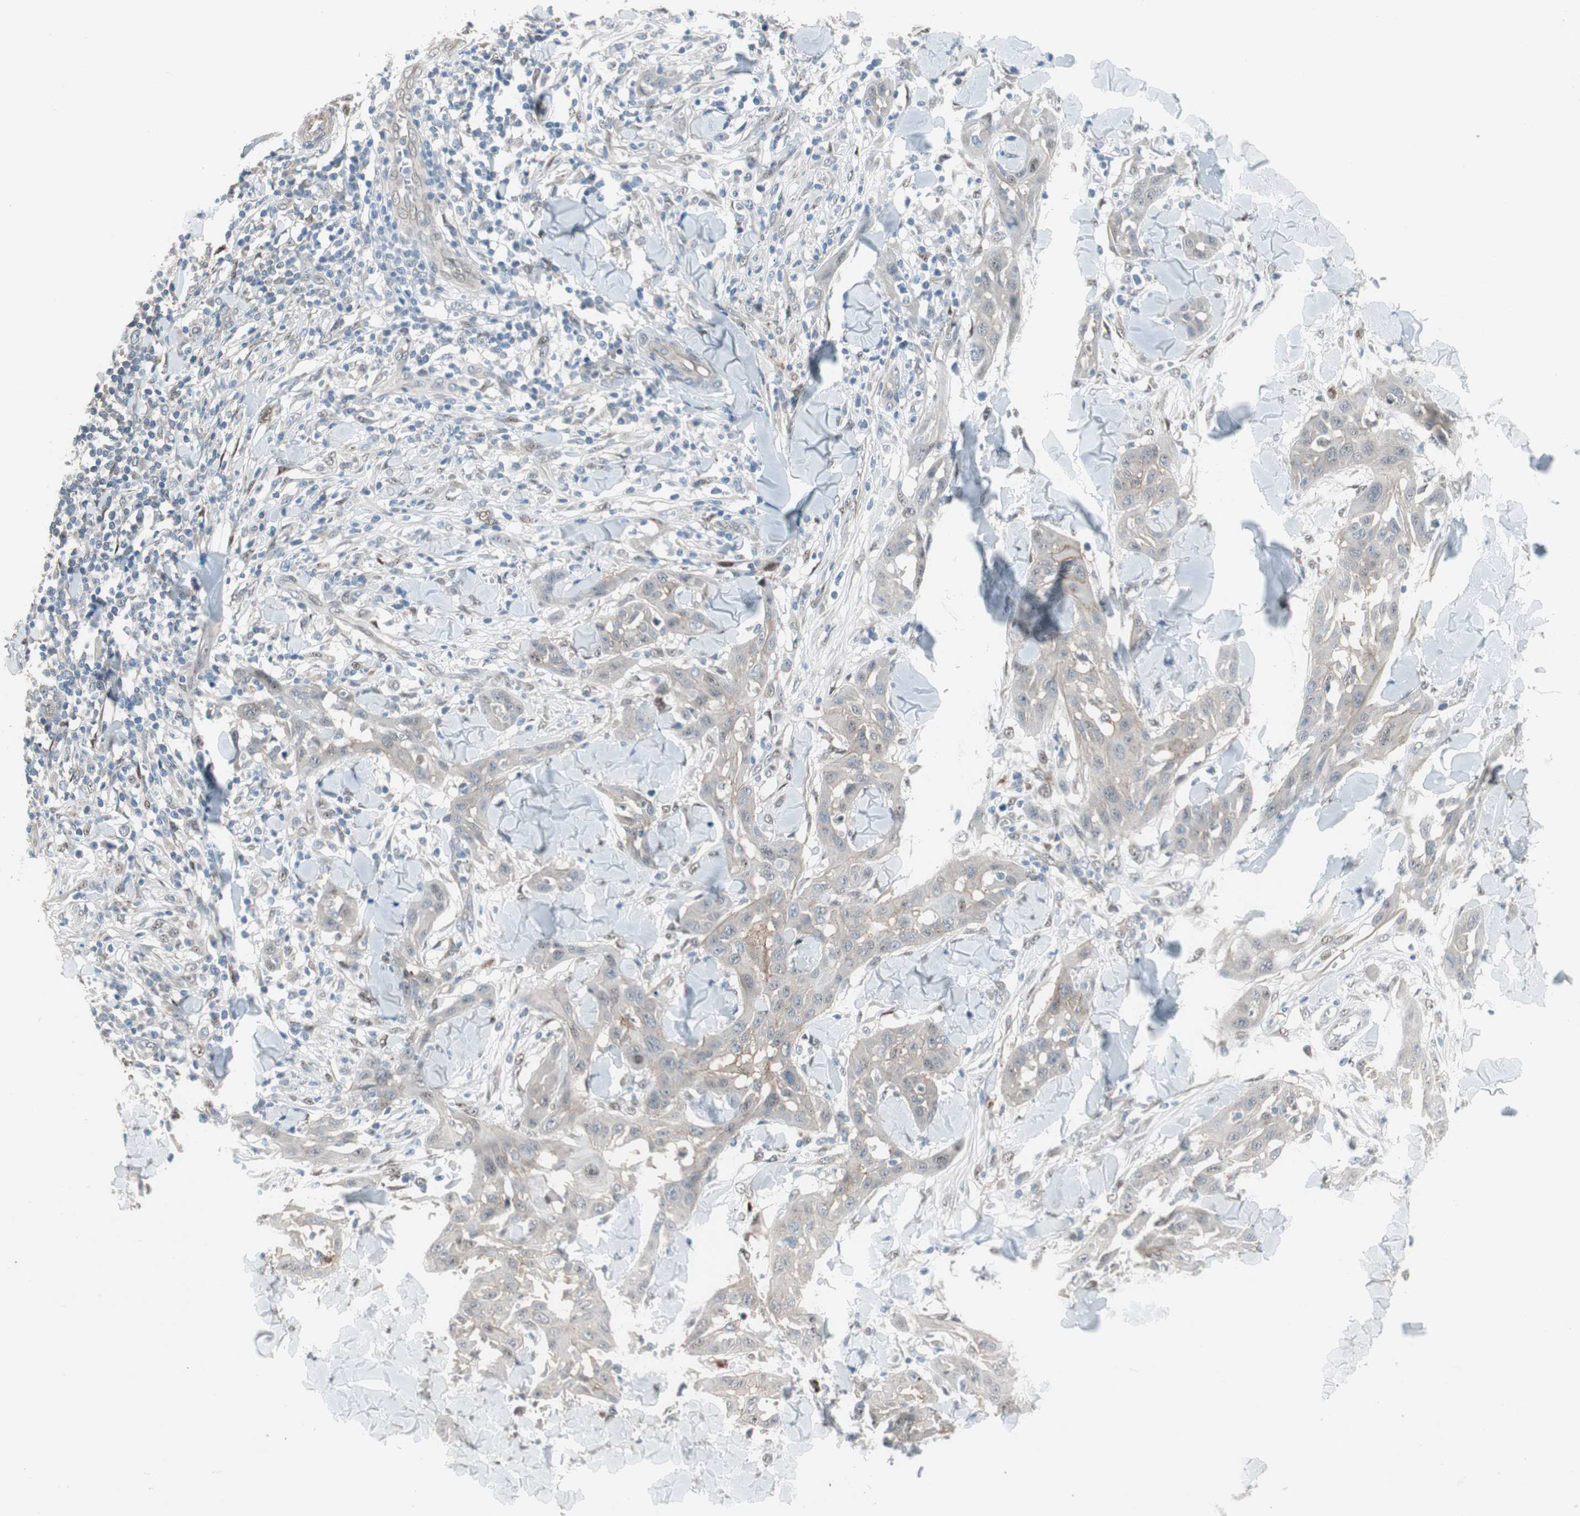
{"staining": {"intensity": "weak", "quantity": "25%-75%", "location": "cytoplasmic/membranous,nuclear"}, "tissue": "skin cancer", "cell_type": "Tumor cells", "image_type": "cancer", "snomed": [{"axis": "morphology", "description": "Squamous cell carcinoma, NOS"}, {"axis": "topography", "description": "Skin"}], "caption": "Skin cancer stained for a protein (brown) shows weak cytoplasmic/membranous and nuclear positive positivity in about 25%-75% of tumor cells.", "gene": "CAND2", "patient": {"sex": "male", "age": 24}}